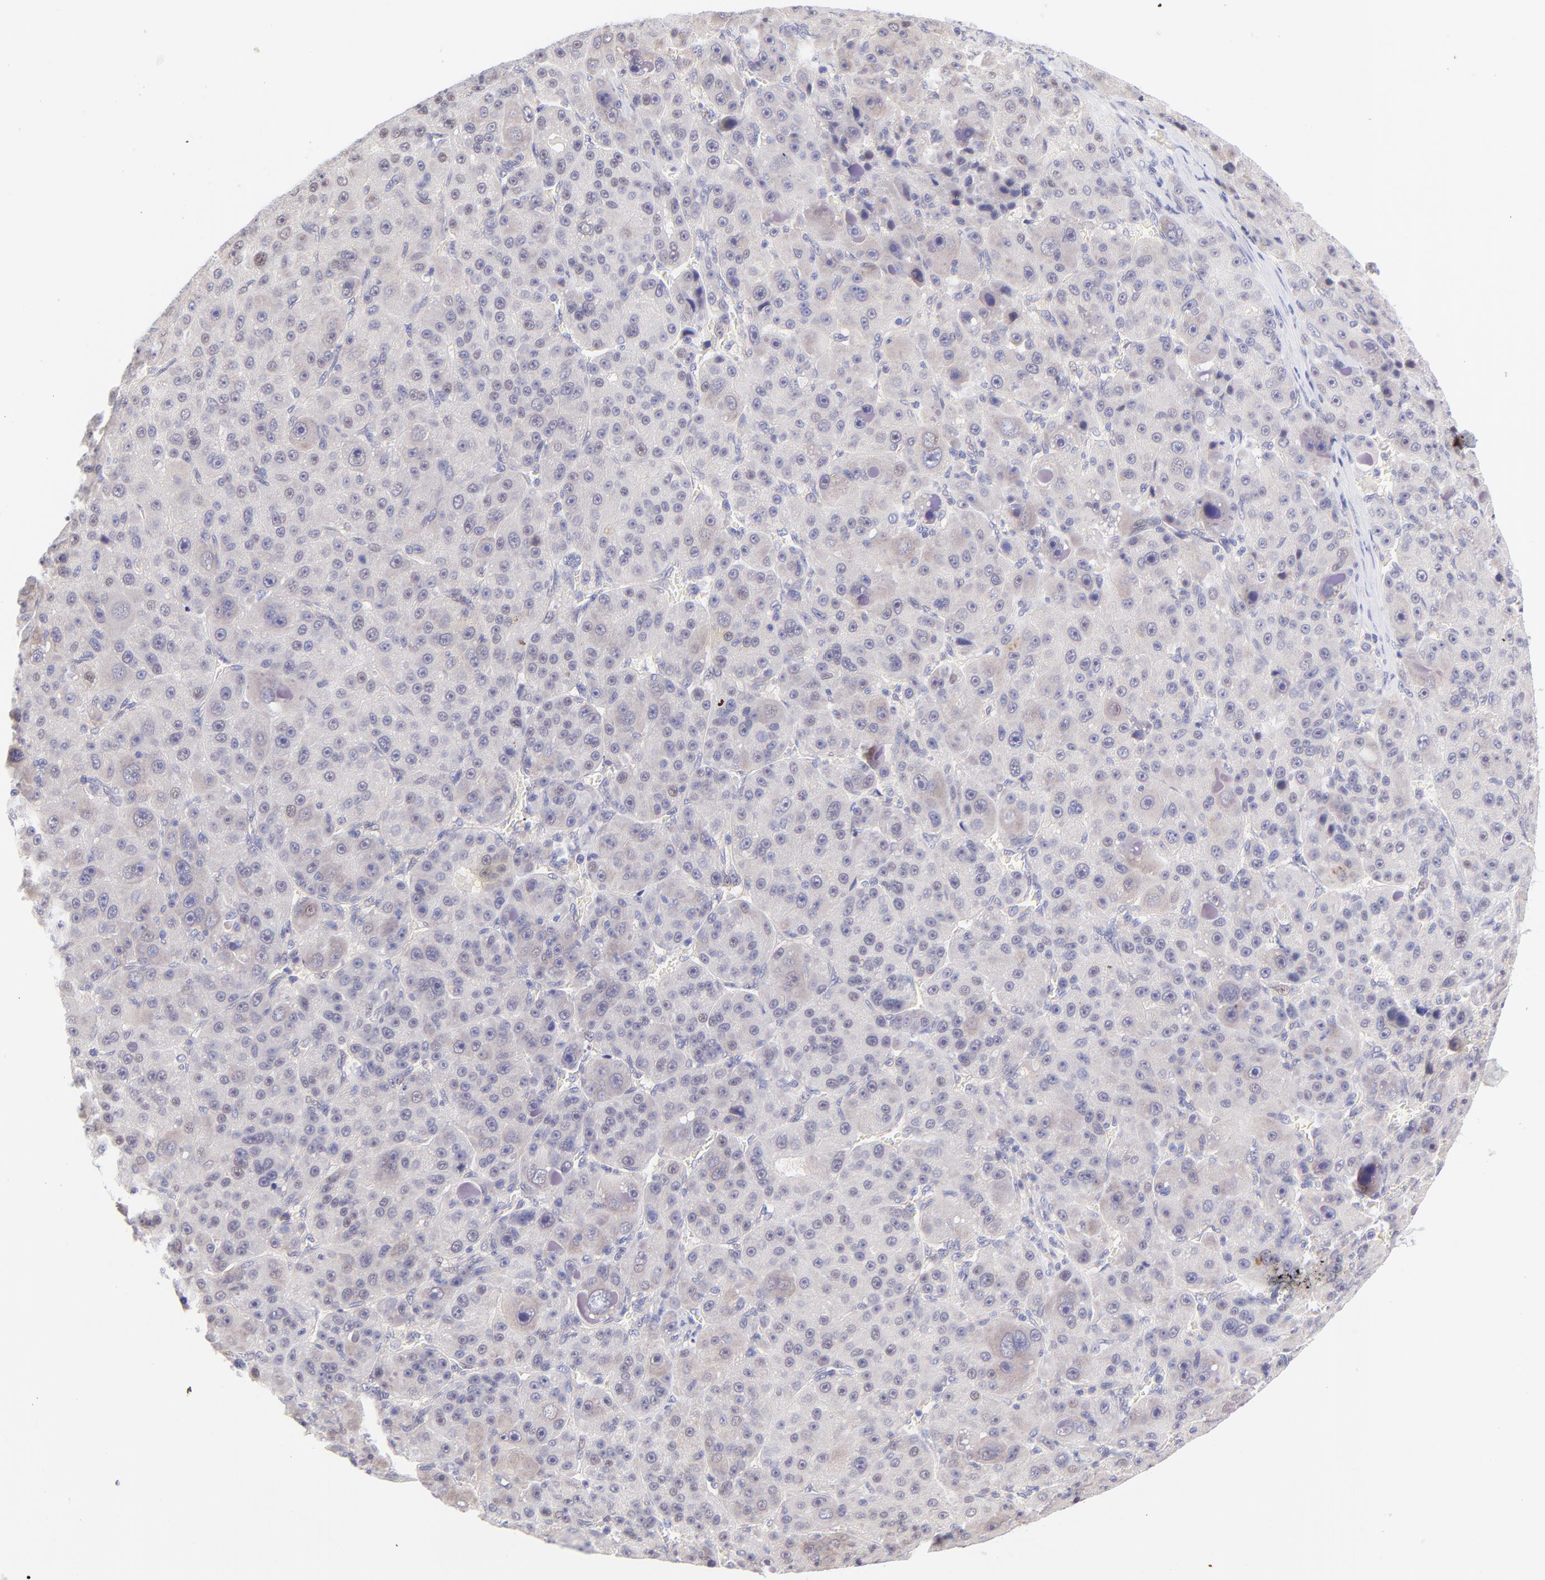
{"staining": {"intensity": "negative", "quantity": "none", "location": "none"}, "tissue": "liver cancer", "cell_type": "Tumor cells", "image_type": "cancer", "snomed": [{"axis": "morphology", "description": "Carcinoma, Hepatocellular, NOS"}, {"axis": "topography", "description": "Liver"}], "caption": "There is no significant positivity in tumor cells of liver hepatocellular carcinoma. (DAB immunohistochemistry visualized using brightfield microscopy, high magnification).", "gene": "PBDC1", "patient": {"sex": "male", "age": 76}}